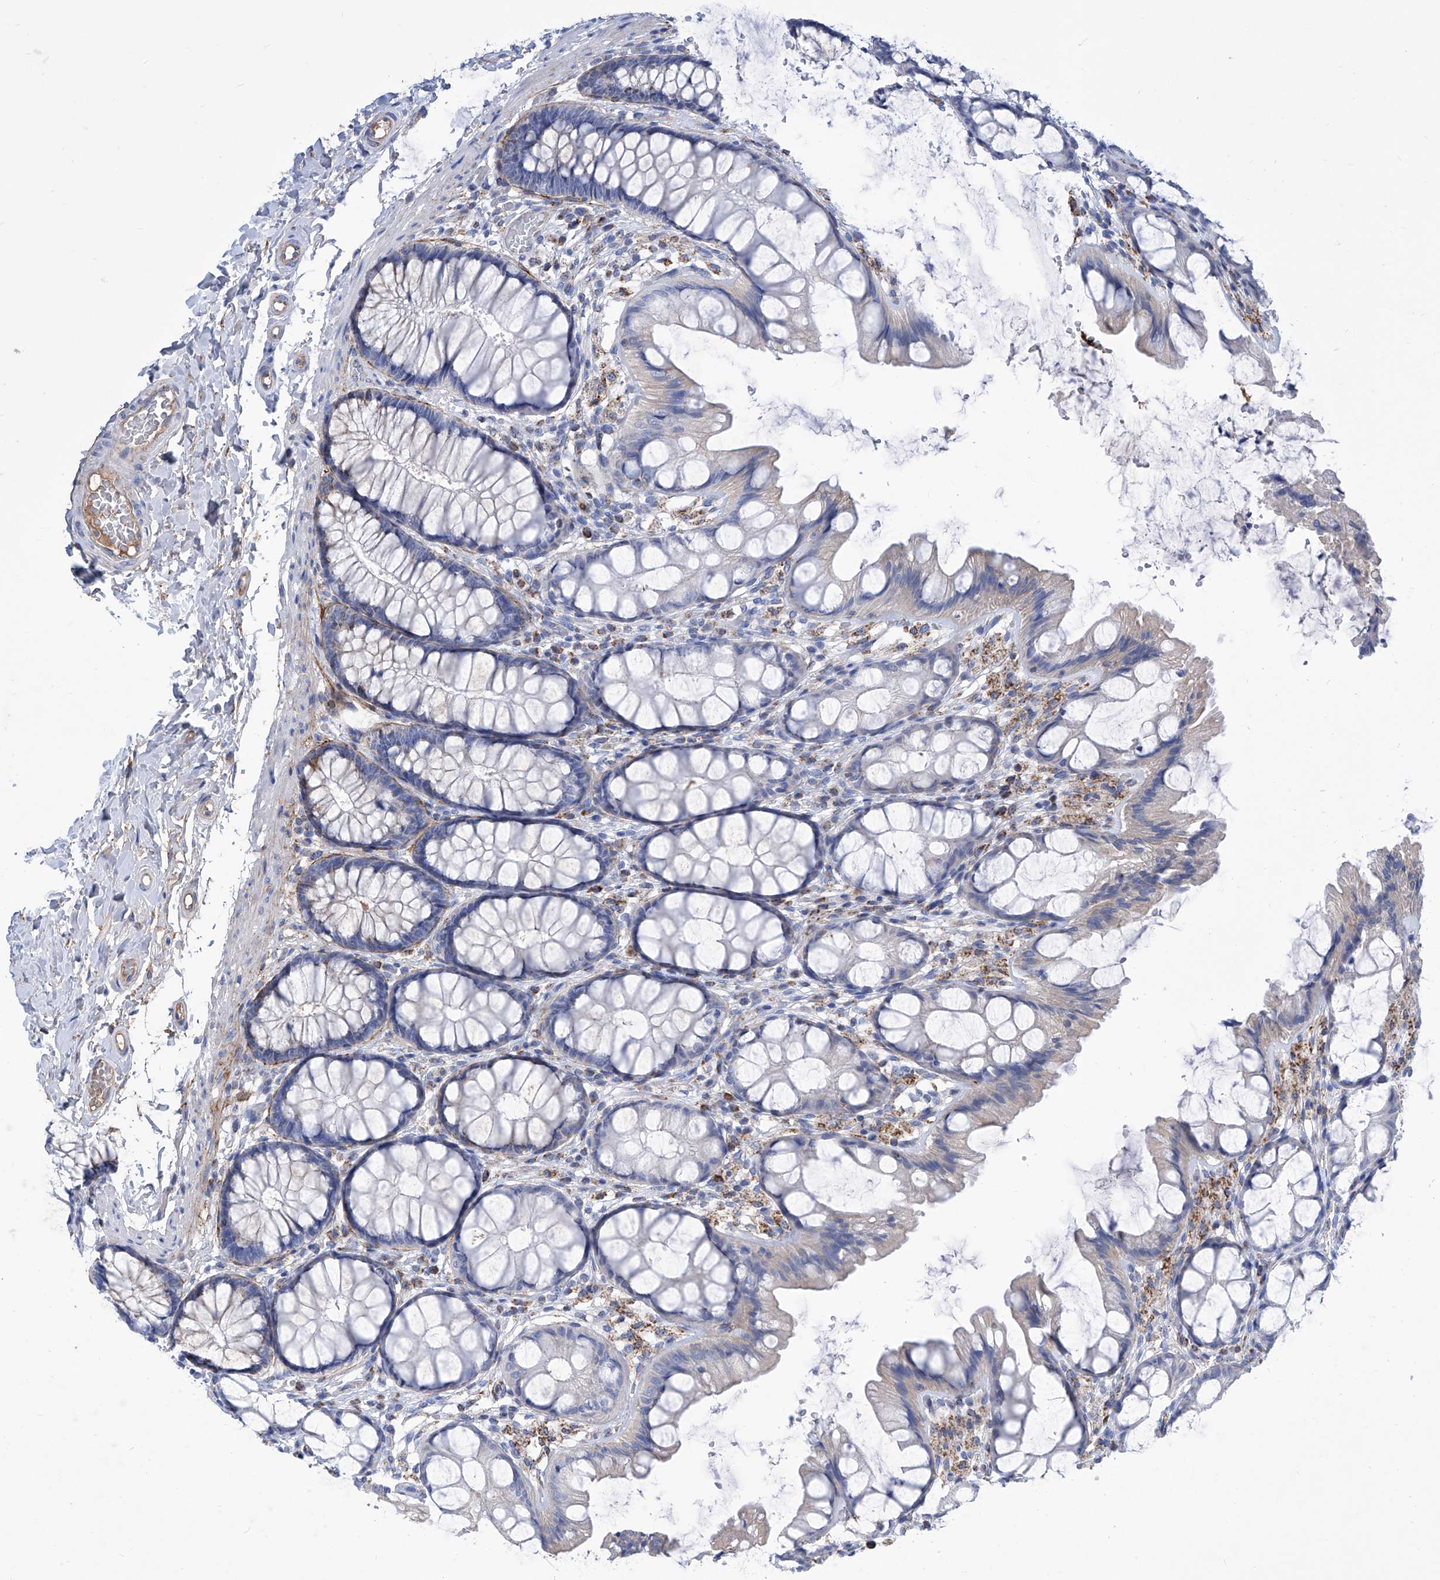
{"staining": {"intensity": "weak", "quantity": ">75%", "location": "cytoplasmic/membranous"}, "tissue": "colon", "cell_type": "Endothelial cells", "image_type": "normal", "snomed": [{"axis": "morphology", "description": "Normal tissue, NOS"}, {"axis": "topography", "description": "Colon"}], "caption": "This is a photomicrograph of IHC staining of normal colon, which shows weak expression in the cytoplasmic/membranous of endothelial cells.", "gene": "SRBD1", "patient": {"sex": "male", "age": 47}}